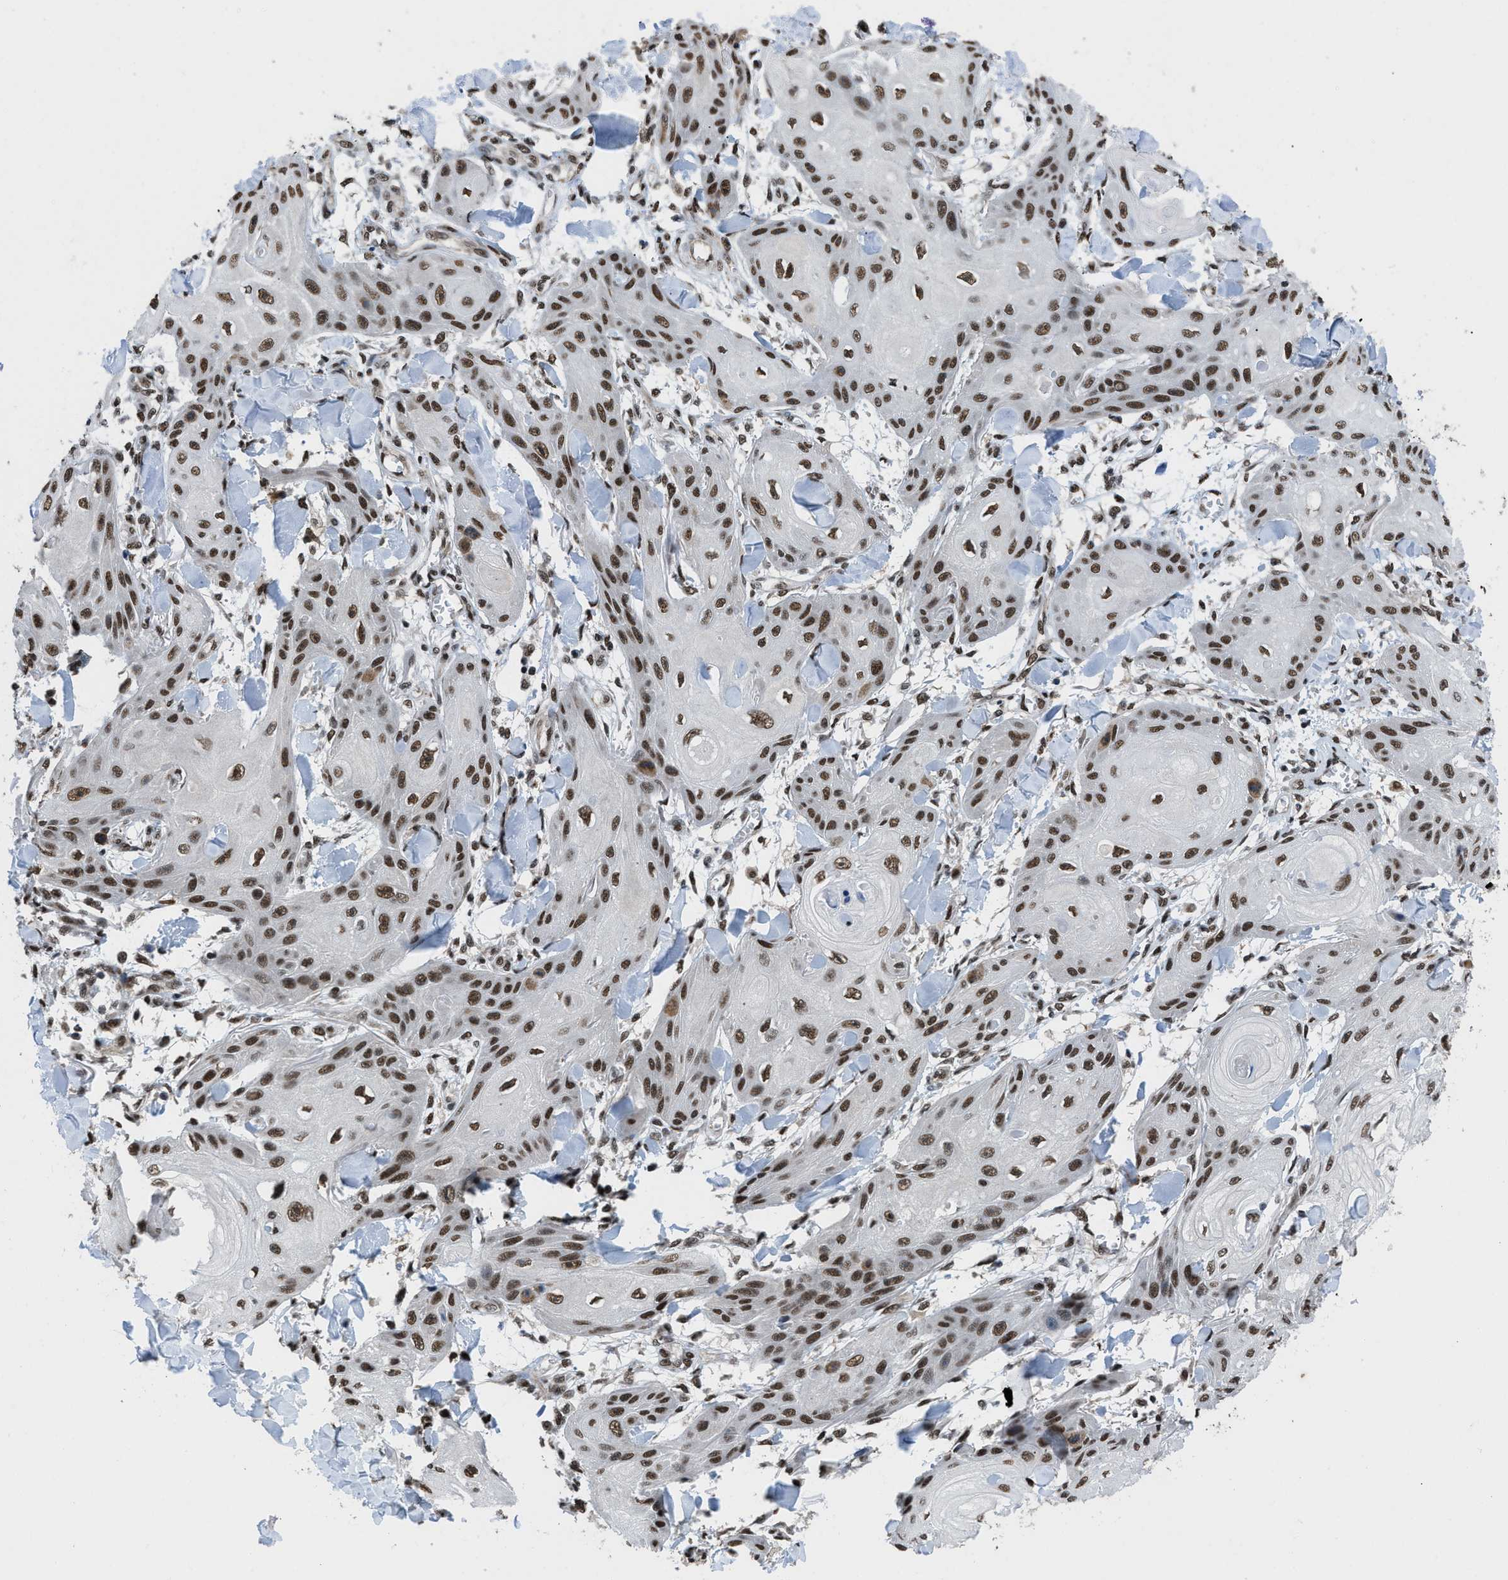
{"staining": {"intensity": "moderate", "quantity": ">75%", "location": "nuclear"}, "tissue": "skin cancer", "cell_type": "Tumor cells", "image_type": "cancer", "snomed": [{"axis": "morphology", "description": "Squamous cell carcinoma, NOS"}, {"axis": "topography", "description": "Skin"}], "caption": "DAB immunohistochemical staining of human squamous cell carcinoma (skin) exhibits moderate nuclear protein staining in approximately >75% of tumor cells.", "gene": "SAFB", "patient": {"sex": "male", "age": 74}}